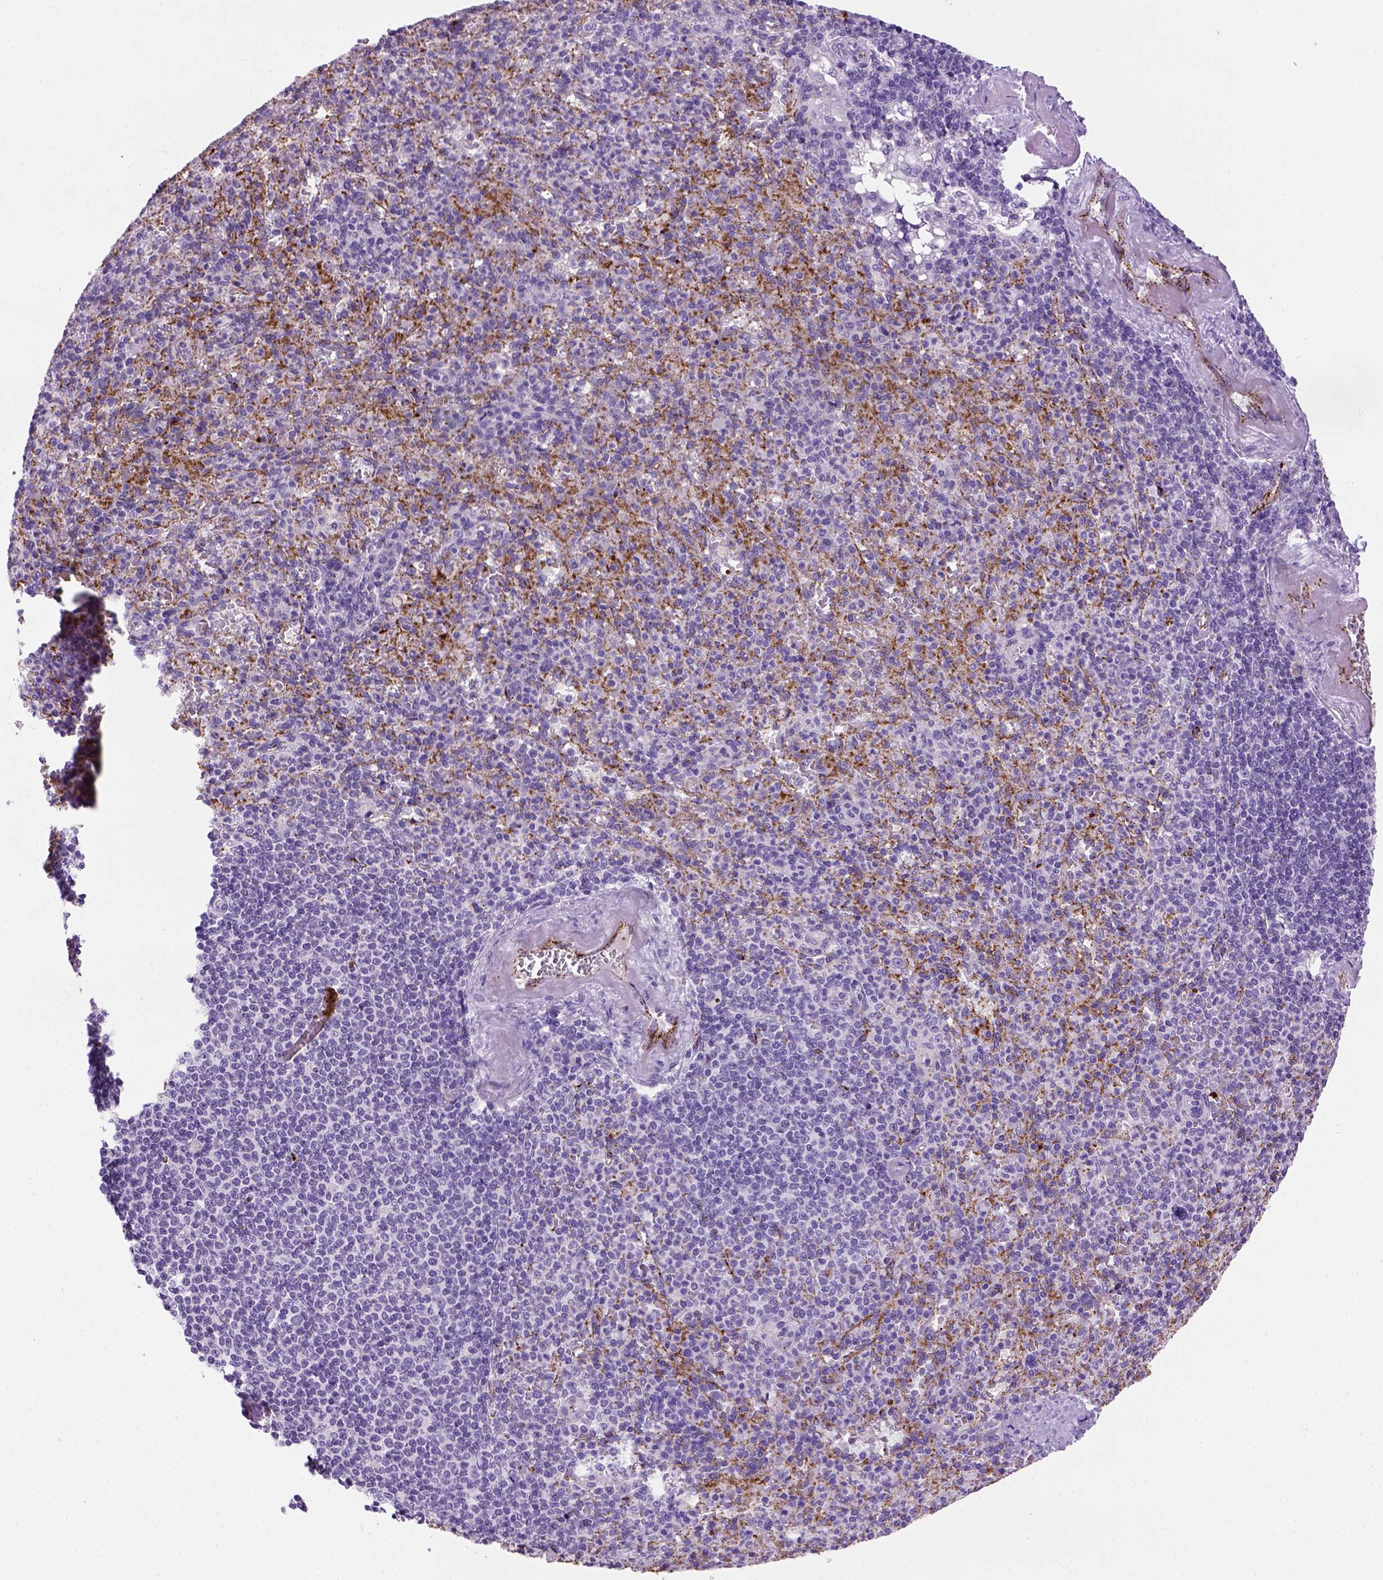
{"staining": {"intensity": "negative", "quantity": "none", "location": "none"}, "tissue": "spleen", "cell_type": "Cells in red pulp", "image_type": "normal", "snomed": [{"axis": "morphology", "description": "Normal tissue, NOS"}, {"axis": "topography", "description": "Spleen"}], "caption": "Immunohistochemical staining of normal human spleen reveals no significant positivity in cells in red pulp.", "gene": "VWF", "patient": {"sex": "female", "age": 74}}